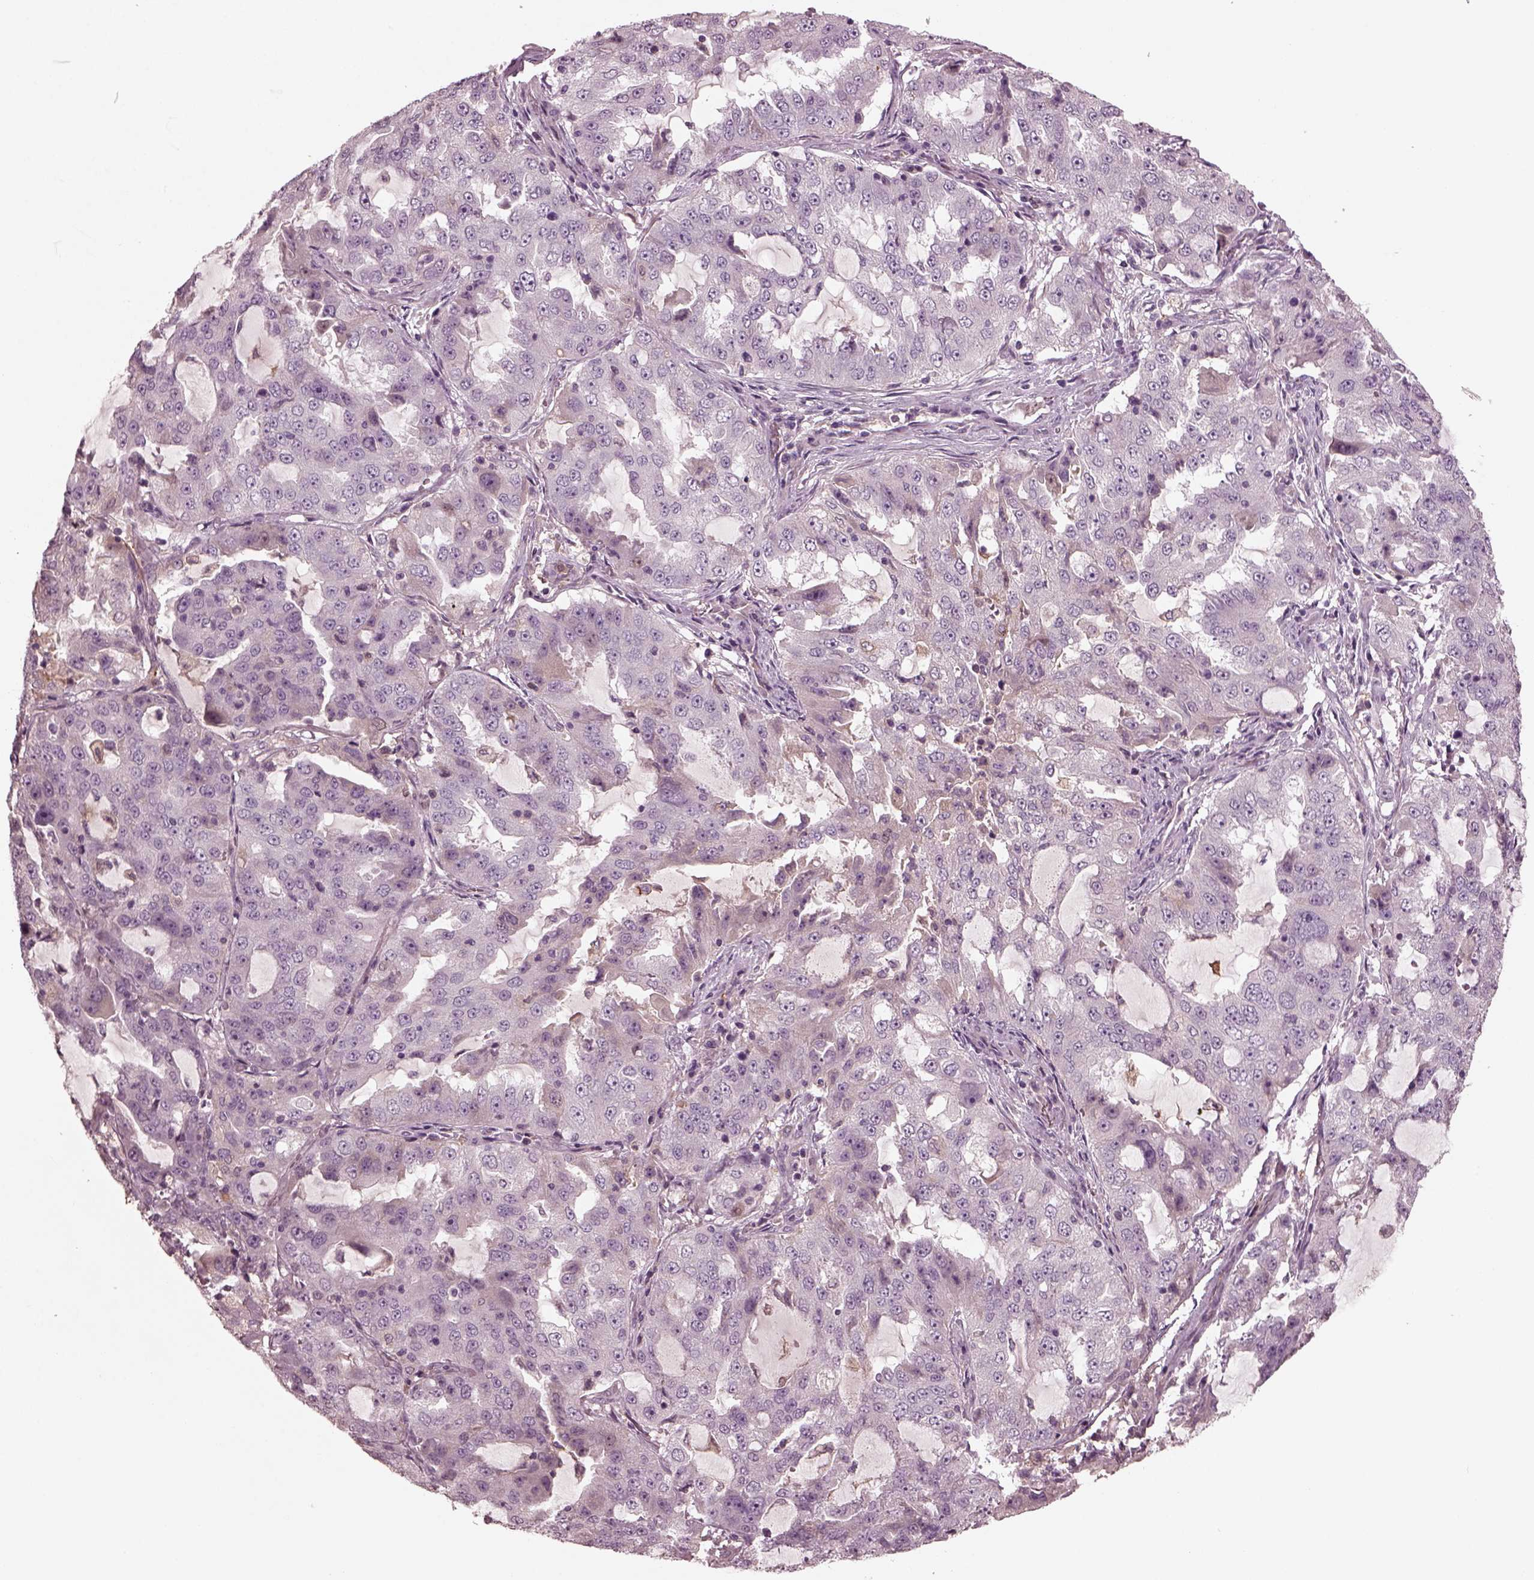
{"staining": {"intensity": "negative", "quantity": "none", "location": "none"}, "tissue": "lung cancer", "cell_type": "Tumor cells", "image_type": "cancer", "snomed": [{"axis": "morphology", "description": "Adenocarcinoma, NOS"}, {"axis": "topography", "description": "Lung"}], "caption": "Photomicrograph shows no significant protein staining in tumor cells of lung adenocarcinoma. (Brightfield microscopy of DAB (3,3'-diaminobenzidine) IHC at high magnification).", "gene": "PORCN", "patient": {"sex": "female", "age": 61}}